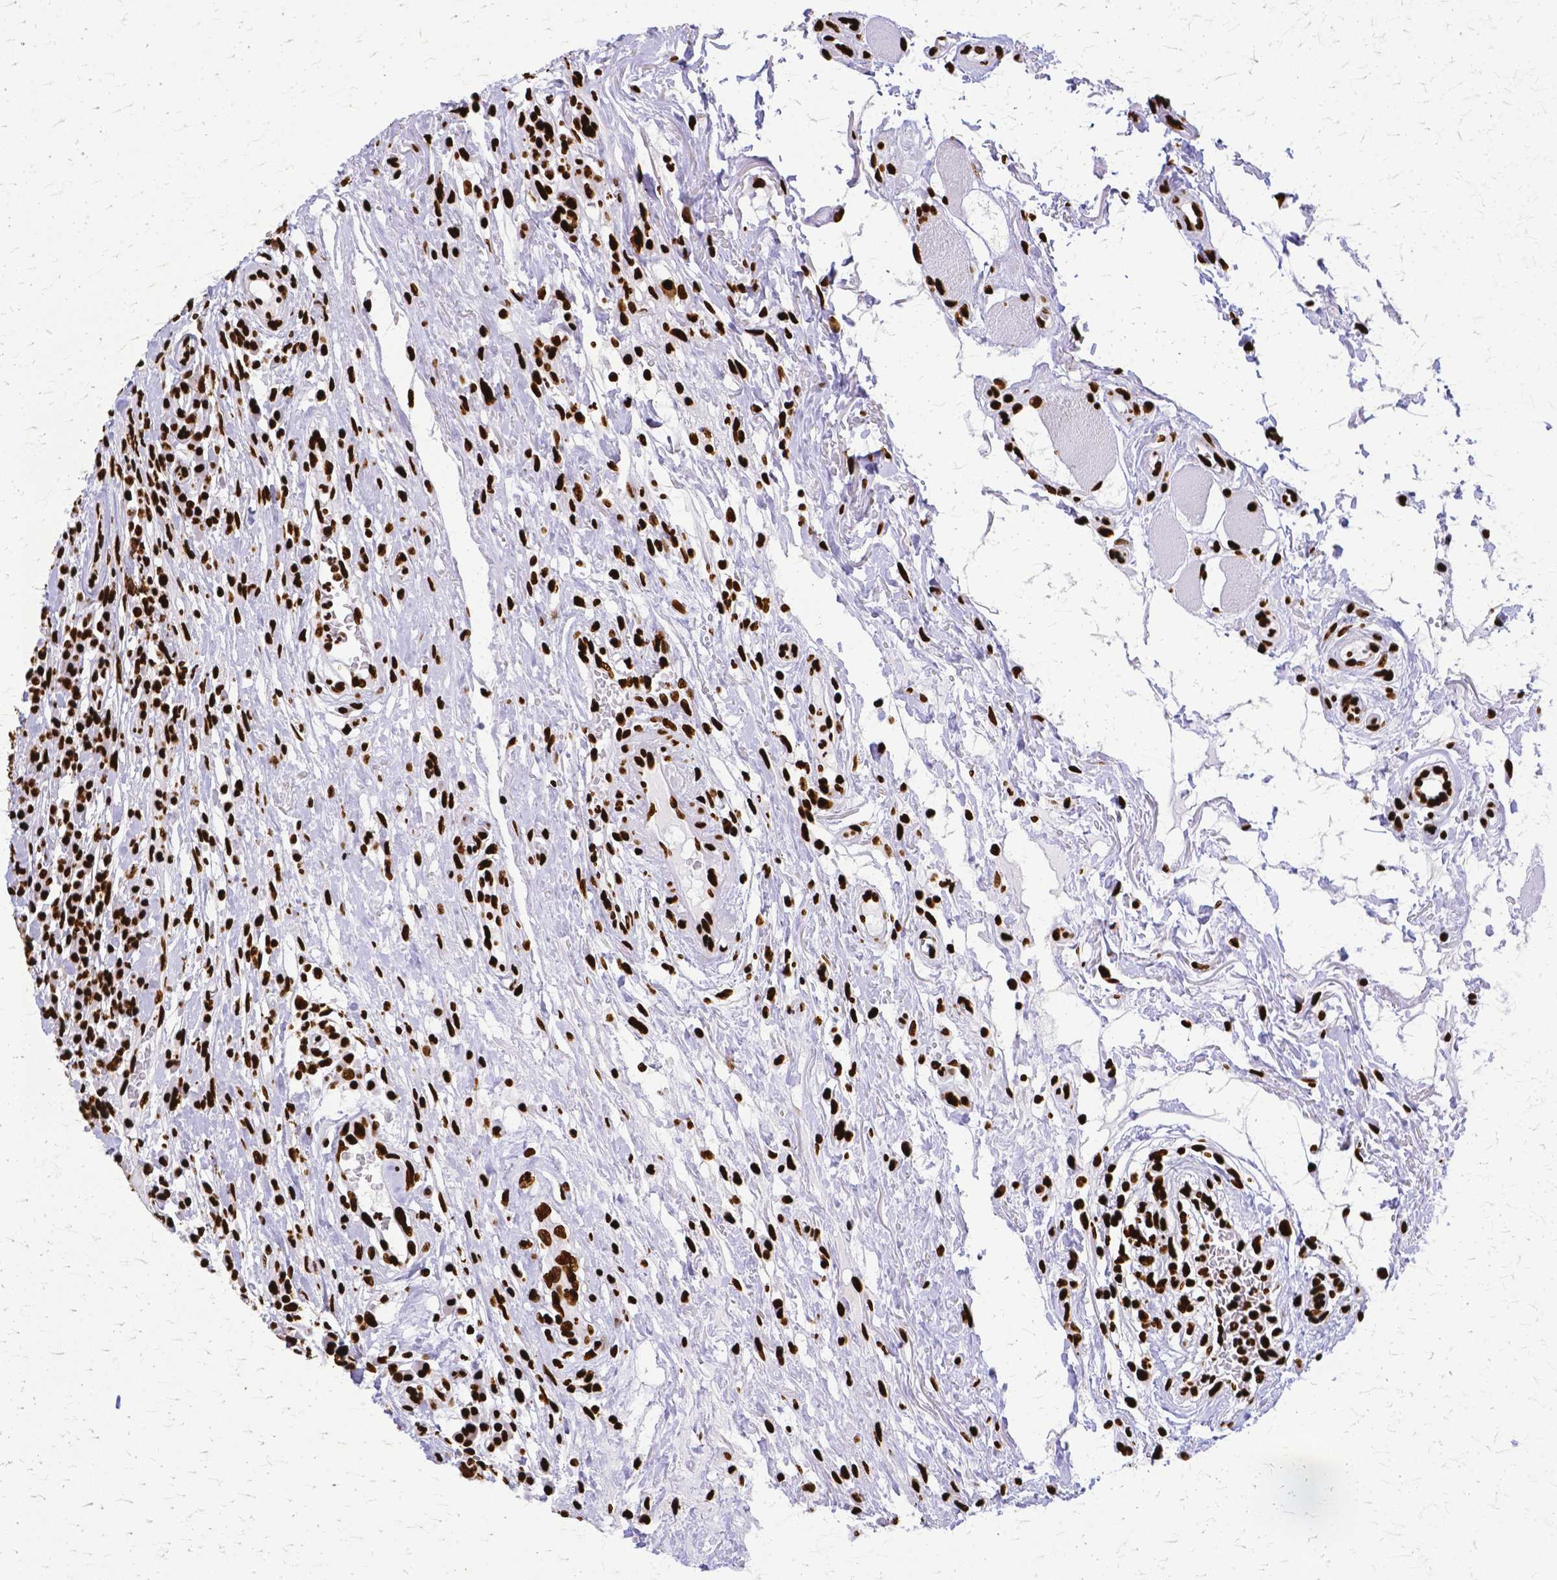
{"staining": {"intensity": "strong", "quantity": ">75%", "location": "nuclear"}, "tissue": "head and neck cancer", "cell_type": "Tumor cells", "image_type": "cancer", "snomed": [{"axis": "morphology", "description": "Normal tissue, NOS"}, {"axis": "morphology", "description": "Squamous cell carcinoma, NOS"}, {"axis": "topography", "description": "Skeletal muscle"}, {"axis": "topography", "description": "Vascular tissue"}, {"axis": "topography", "description": "Peripheral nerve tissue"}, {"axis": "topography", "description": "Head-Neck"}], "caption": "Tumor cells display high levels of strong nuclear expression in about >75% of cells in human head and neck cancer.", "gene": "SFPQ", "patient": {"sex": "male", "age": 66}}